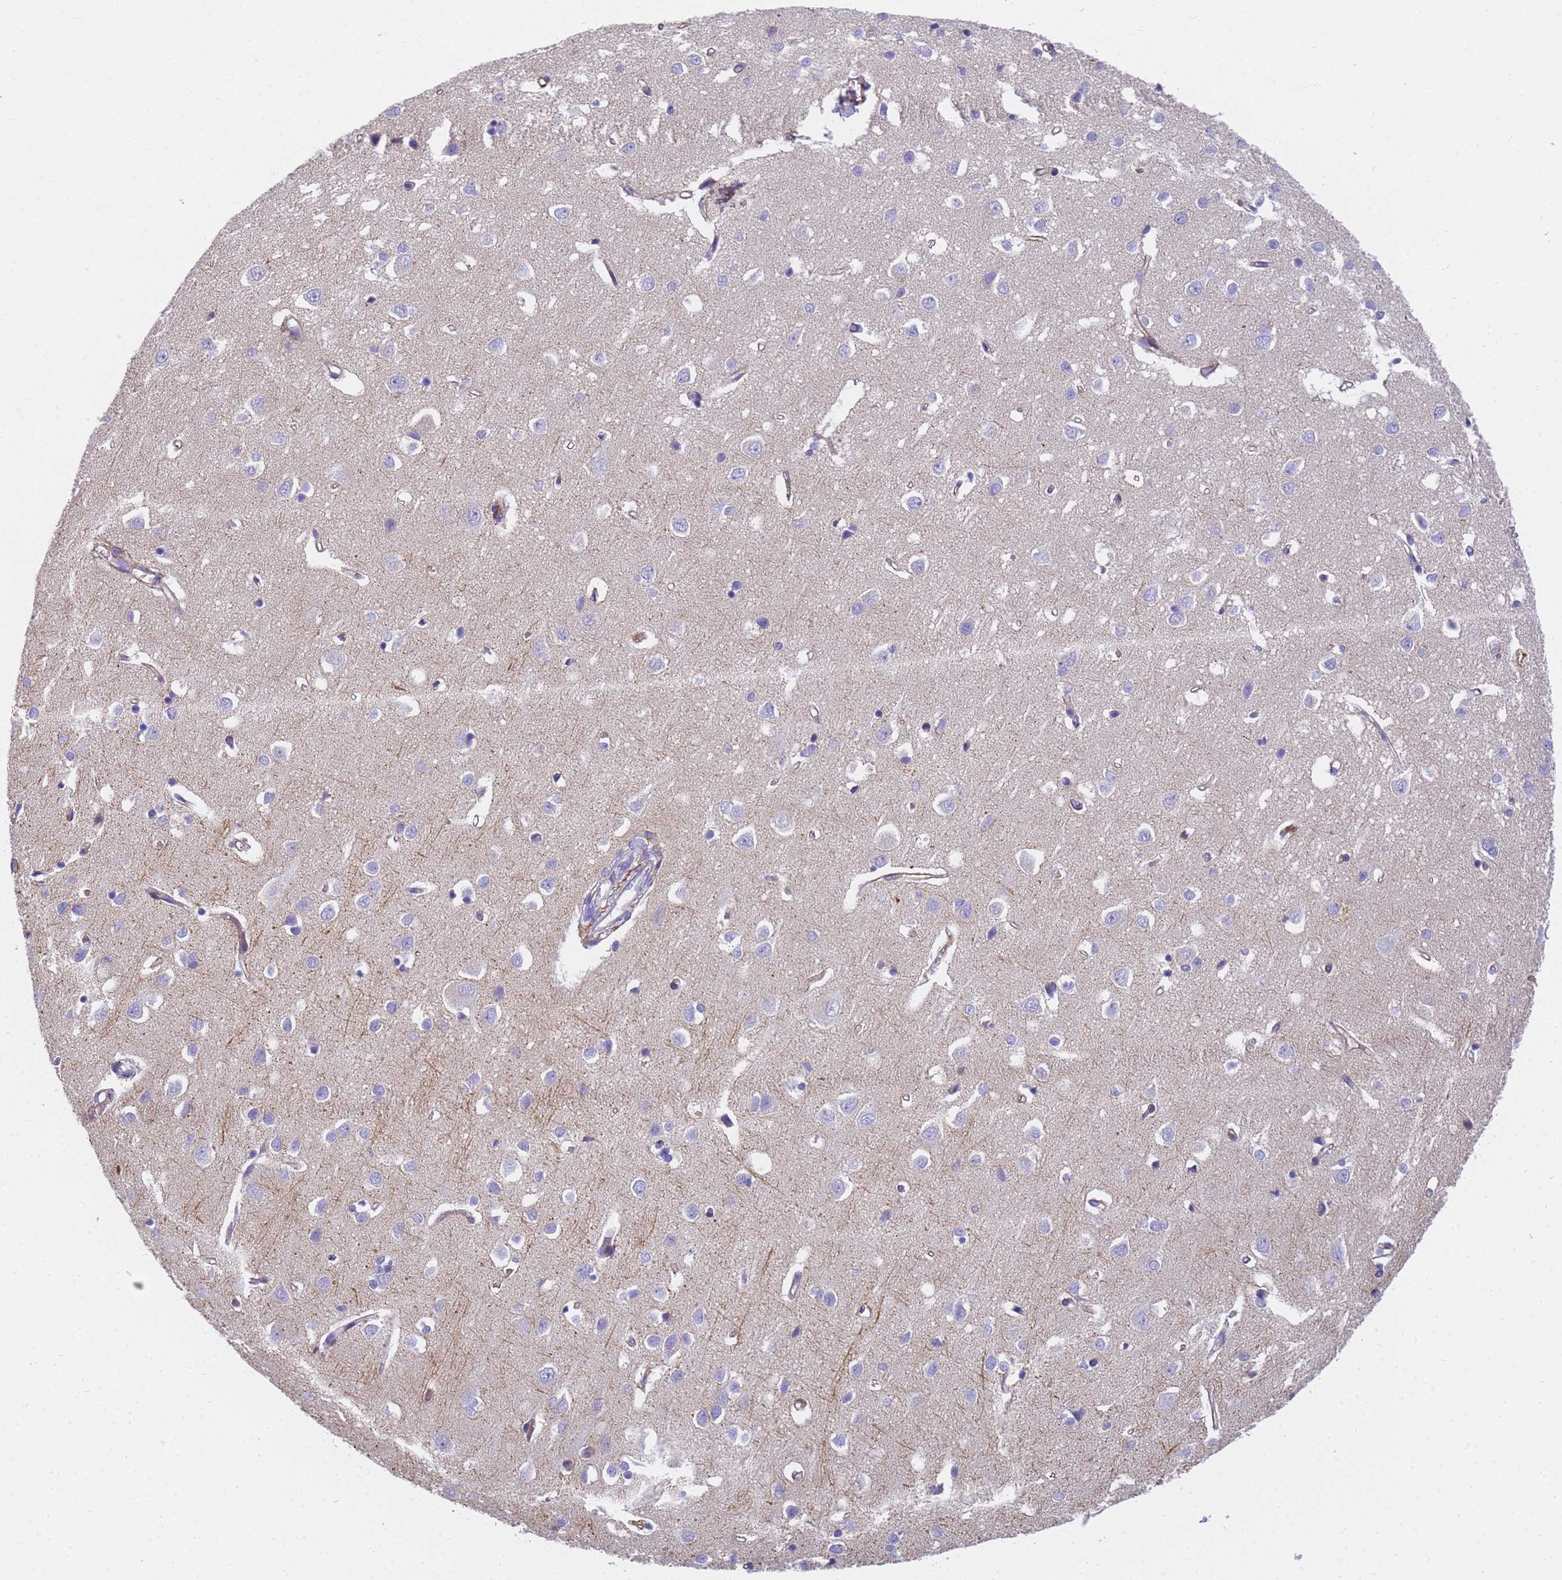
{"staining": {"intensity": "weak", "quantity": "<25%", "location": "cytoplasmic/membranous"}, "tissue": "cerebral cortex", "cell_type": "Endothelial cells", "image_type": "normal", "snomed": [{"axis": "morphology", "description": "Normal tissue, NOS"}, {"axis": "topography", "description": "Cerebral cortex"}], "caption": "This is an immunohistochemistry image of unremarkable human cerebral cortex. There is no positivity in endothelial cells.", "gene": "MVB12A", "patient": {"sex": "female", "age": 64}}